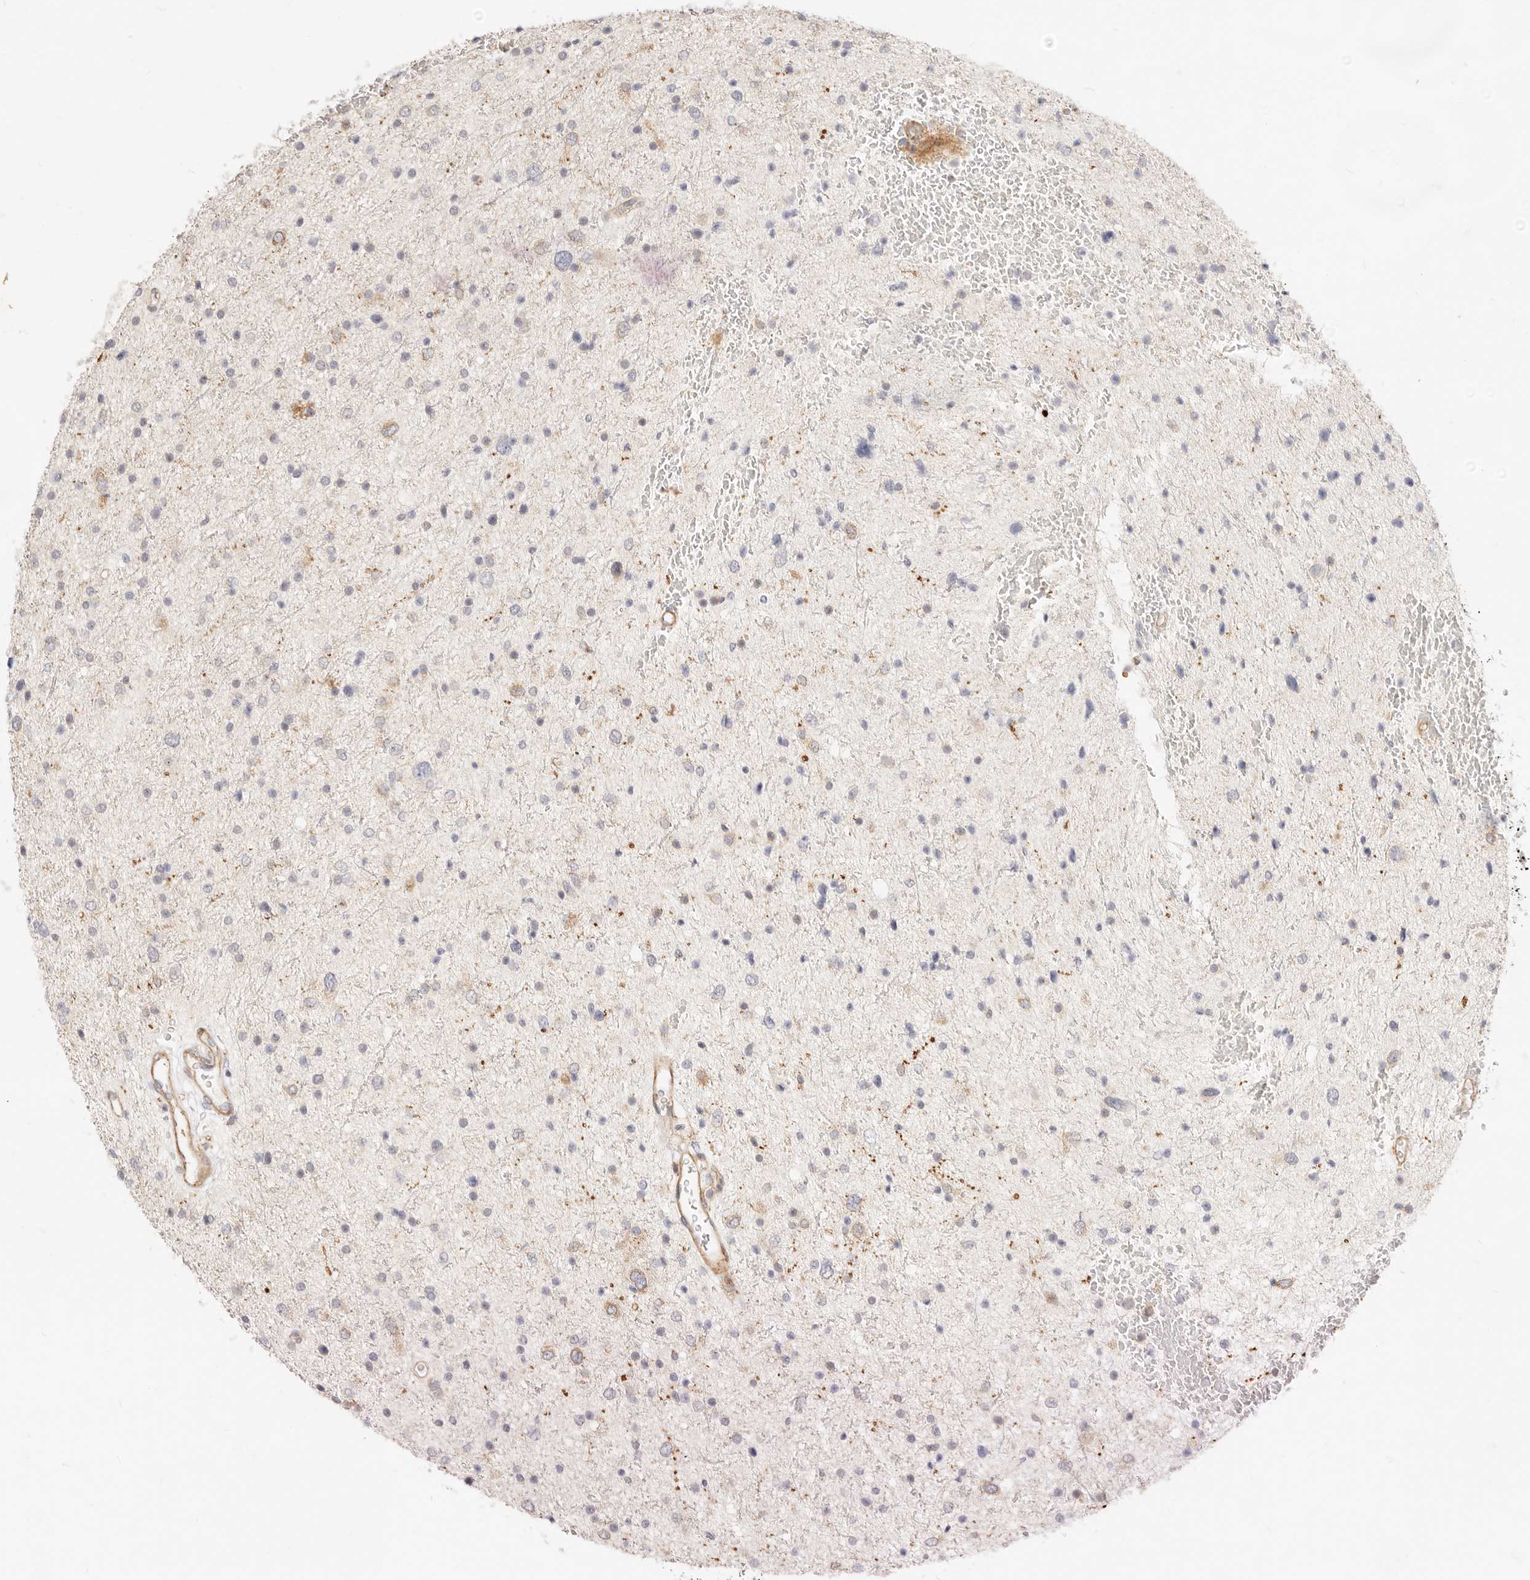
{"staining": {"intensity": "weak", "quantity": "<25%", "location": "cytoplasmic/membranous"}, "tissue": "glioma", "cell_type": "Tumor cells", "image_type": "cancer", "snomed": [{"axis": "morphology", "description": "Glioma, malignant, Low grade"}, {"axis": "topography", "description": "Brain"}], "caption": "IHC micrograph of neoplastic tissue: malignant glioma (low-grade) stained with DAB (3,3'-diaminobenzidine) exhibits no significant protein staining in tumor cells.", "gene": "UBXN10", "patient": {"sex": "female", "age": 37}}